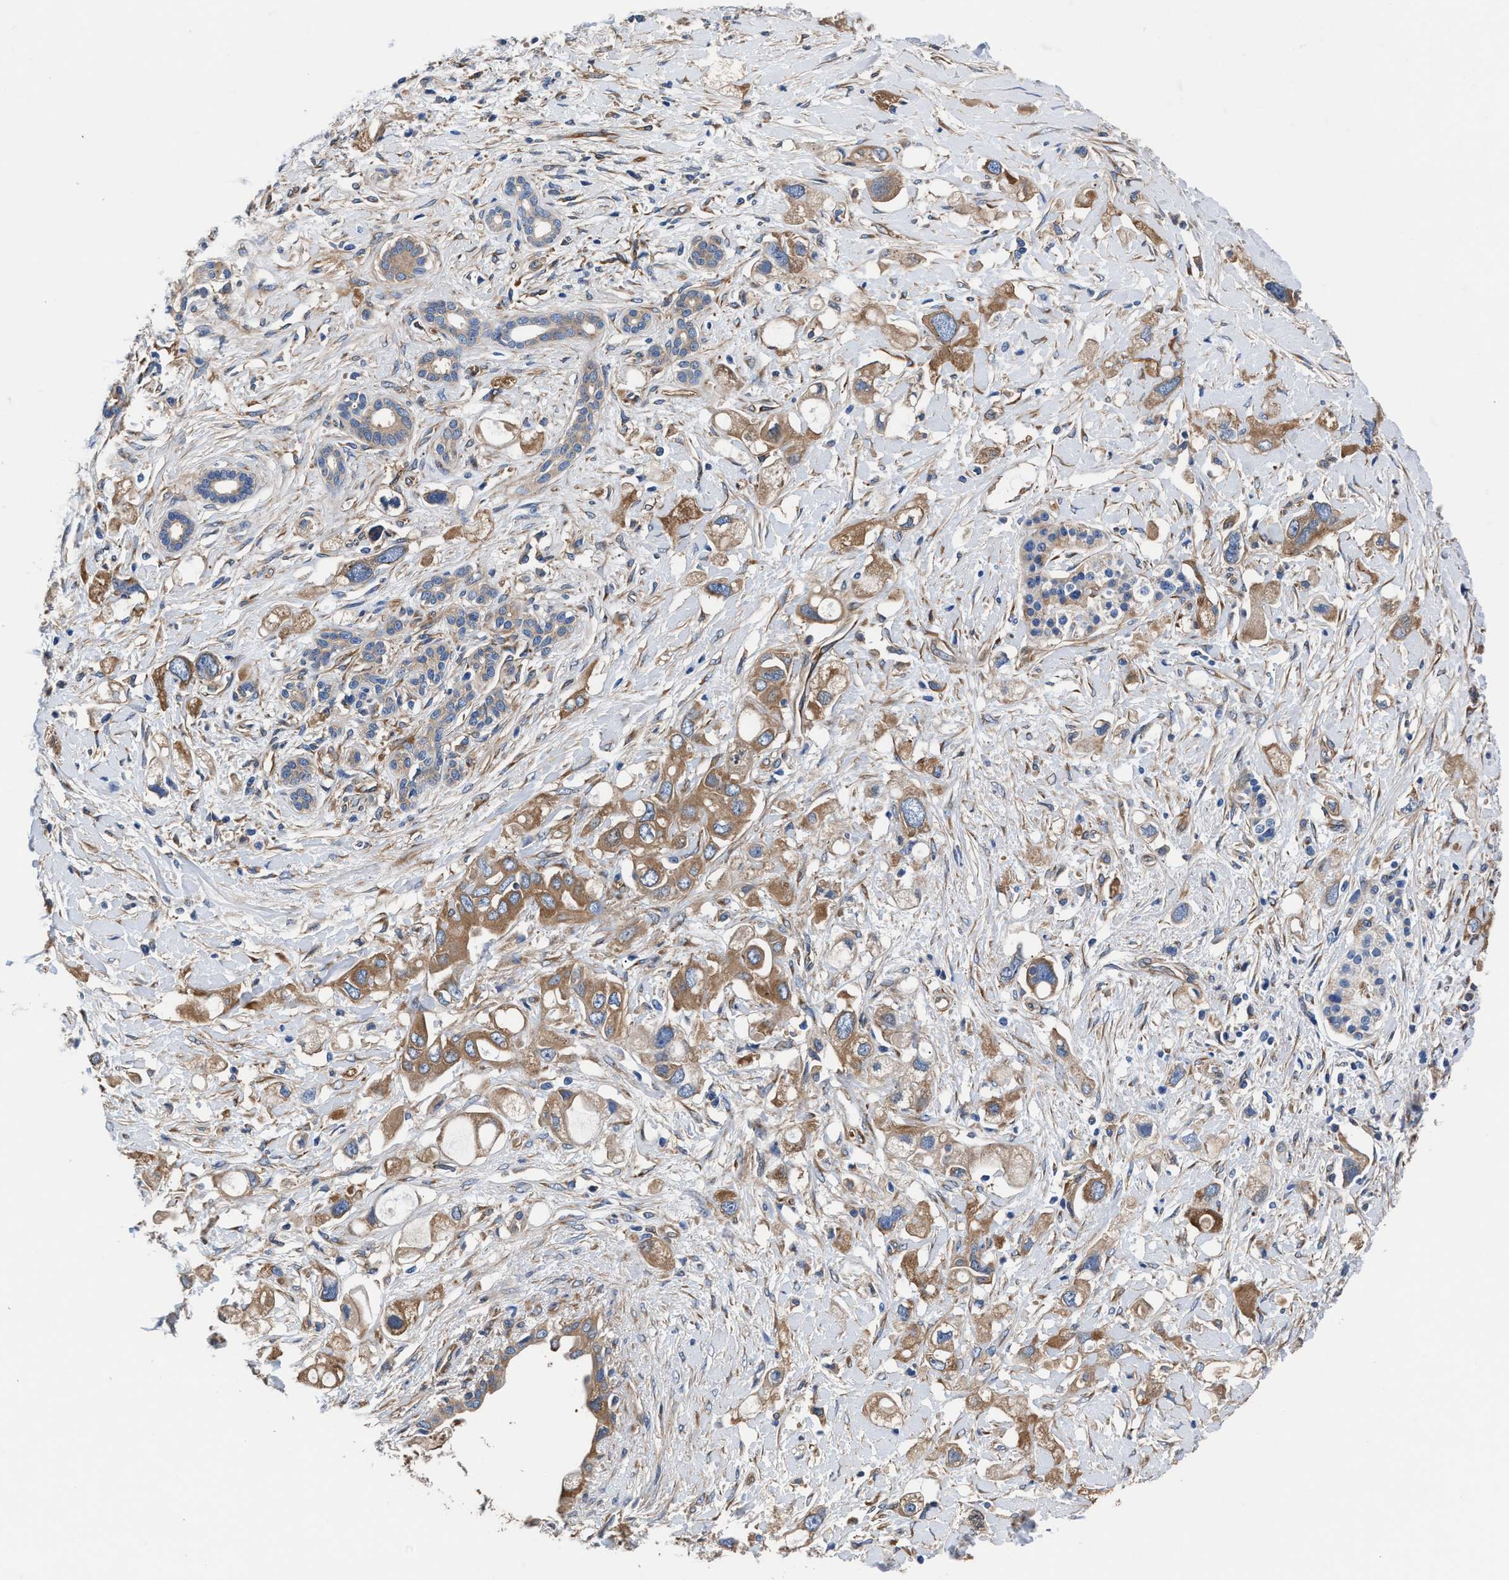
{"staining": {"intensity": "moderate", "quantity": ">75%", "location": "cytoplasmic/membranous"}, "tissue": "pancreatic cancer", "cell_type": "Tumor cells", "image_type": "cancer", "snomed": [{"axis": "morphology", "description": "Adenocarcinoma, NOS"}, {"axis": "topography", "description": "Pancreas"}], "caption": "Pancreatic cancer (adenocarcinoma) stained with DAB IHC displays medium levels of moderate cytoplasmic/membranous expression in approximately >75% of tumor cells. The staining was performed using DAB (3,3'-diaminobenzidine), with brown indicating positive protein expression. Nuclei are stained blue with hematoxylin.", "gene": "SH3GL1", "patient": {"sex": "female", "age": 56}}